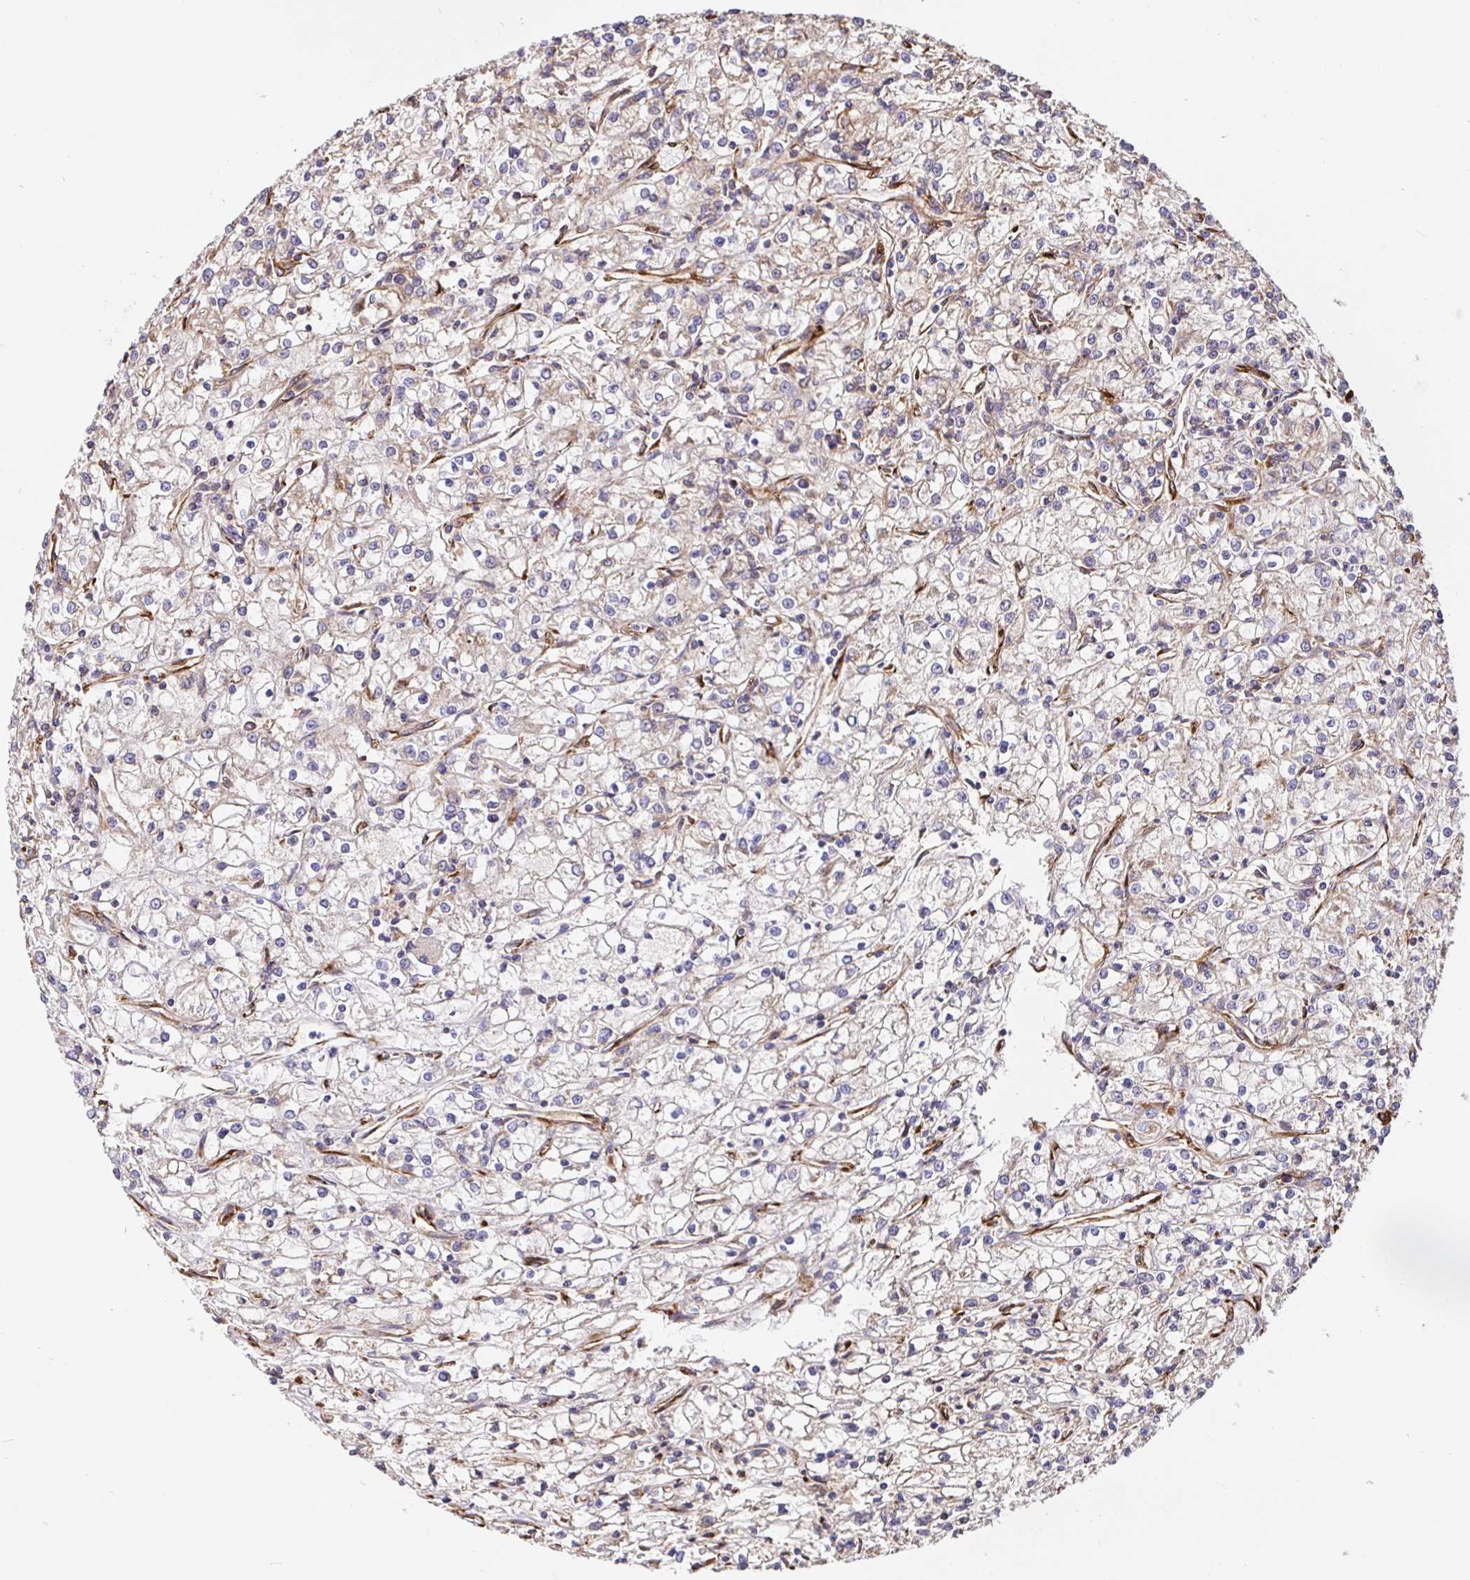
{"staining": {"intensity": "weak", "quantity": "25%-75%", "location": "cytoplasmic/membranous"}, "tissue": "renal cancer", "cell_type": "Tumor cells", "image_type": "cancer", "snomed": [{"axis": "morphology", "description": "Adenocarcinoma, NOS"}, {"axis": "topography", "description": "Kidney"}], "caption": "Immunohistochemical staining of renal cancer shows low levels of weak cytoplasmic/membranous protein positivity in approximately 25%-75% of tumor cells.", "gene": "MAOA", "patient": {"sex": "female", "age": 59}}